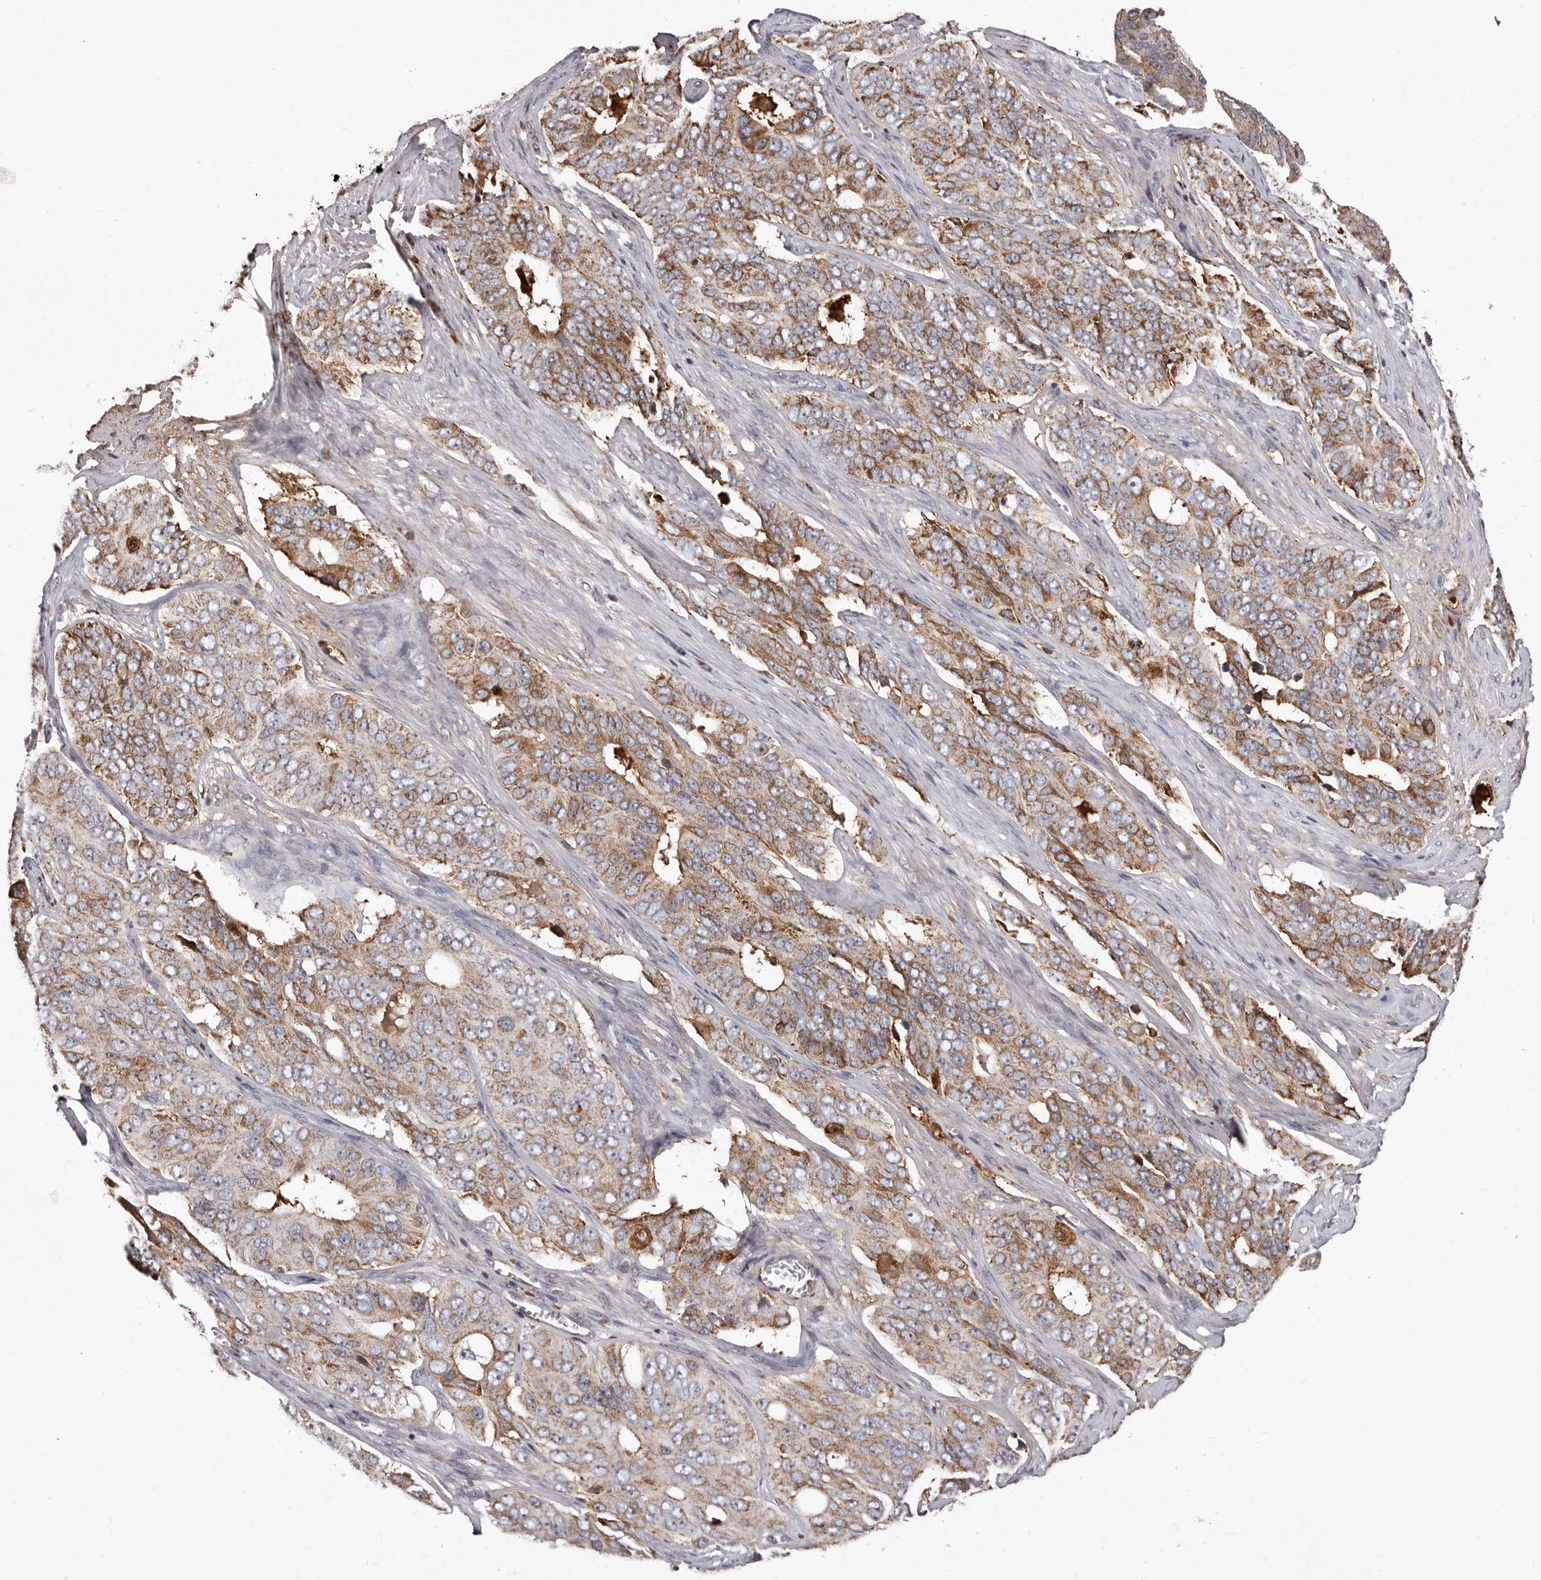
{"staining": {"intensity": "moderate", "quantity": ">75%", "location": "cytoplasmic/membranous"}, "tissue": "ovarian cancer", "cell_type": "Tumor cells", "image_type": "cancer", "snomed": [{"axis": "morphology", "description": "Carcinoma, endometroid"}, {"axis": "topography", "description": "Ovary"}], "caption": "This photomicrograph reveals ovarian cancer (endometroid carcinoma) stained with immunohistochemistry (IHC) to label a protein in brown. The cytoplasmic/membranous of tumor cells show moderate positivity for the protein. Nuclei are counter-stained blue.", "gene": "NUBPL", "patient": {"sex": "female", "age": 51}}